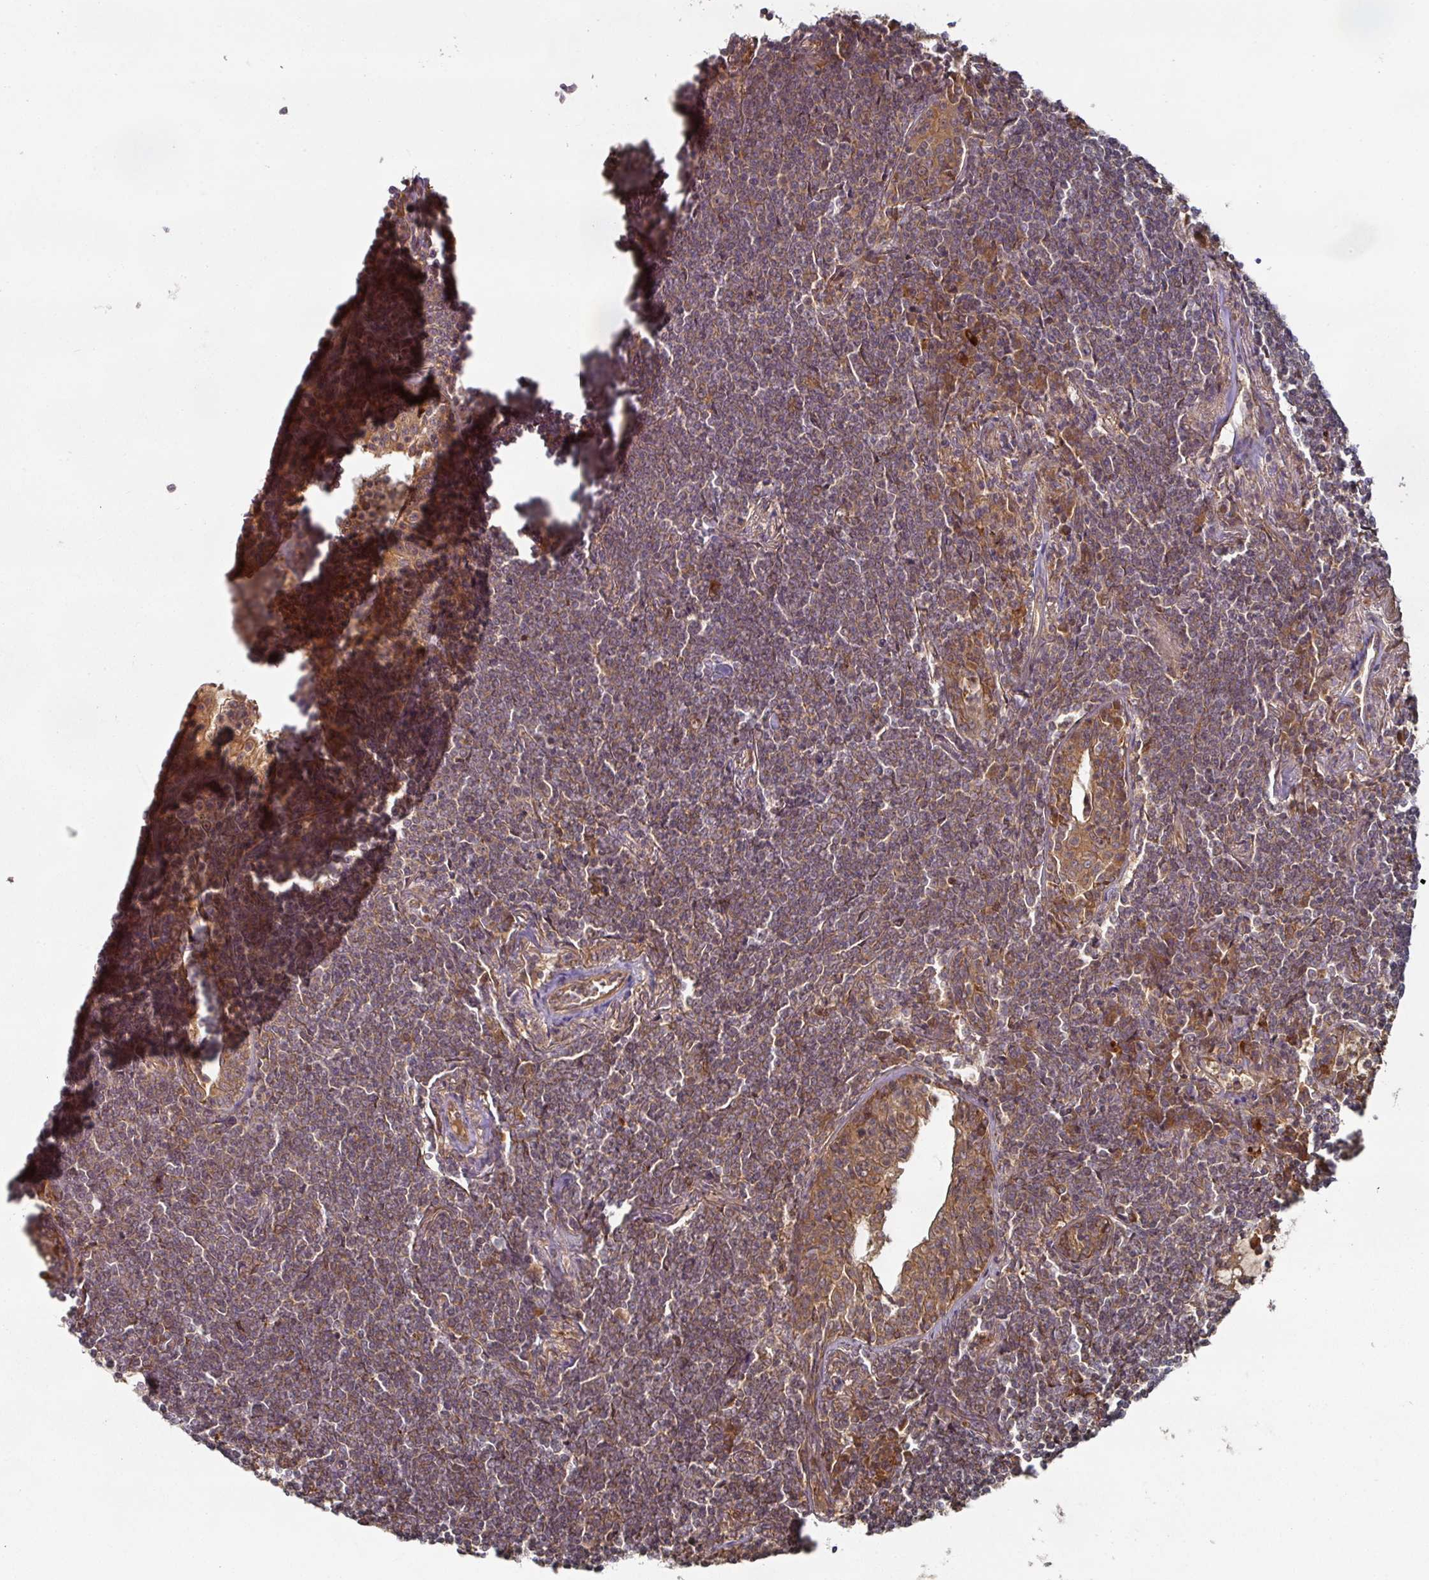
{"staining": {"intensity": "weak", "quantity": "<25%", "location": "cytoplasmic/membranous"}, "tissue": "lymphoma", "cell_type": "Tumor cells", "image_type": "cancer", "snomed": [{"axis": "morphology", "description": "Malignant lymphoma, non-Hodgkin's type, Low grade"}, {"axis": "topography", "description": "Lung"}], "caption": "Tumor cells show no significant positivity in low-grade malignant lymphoma, non-Hodgkin's type.", "gene": "CEP95", "patient": {"sex": "female", "age": 71}}